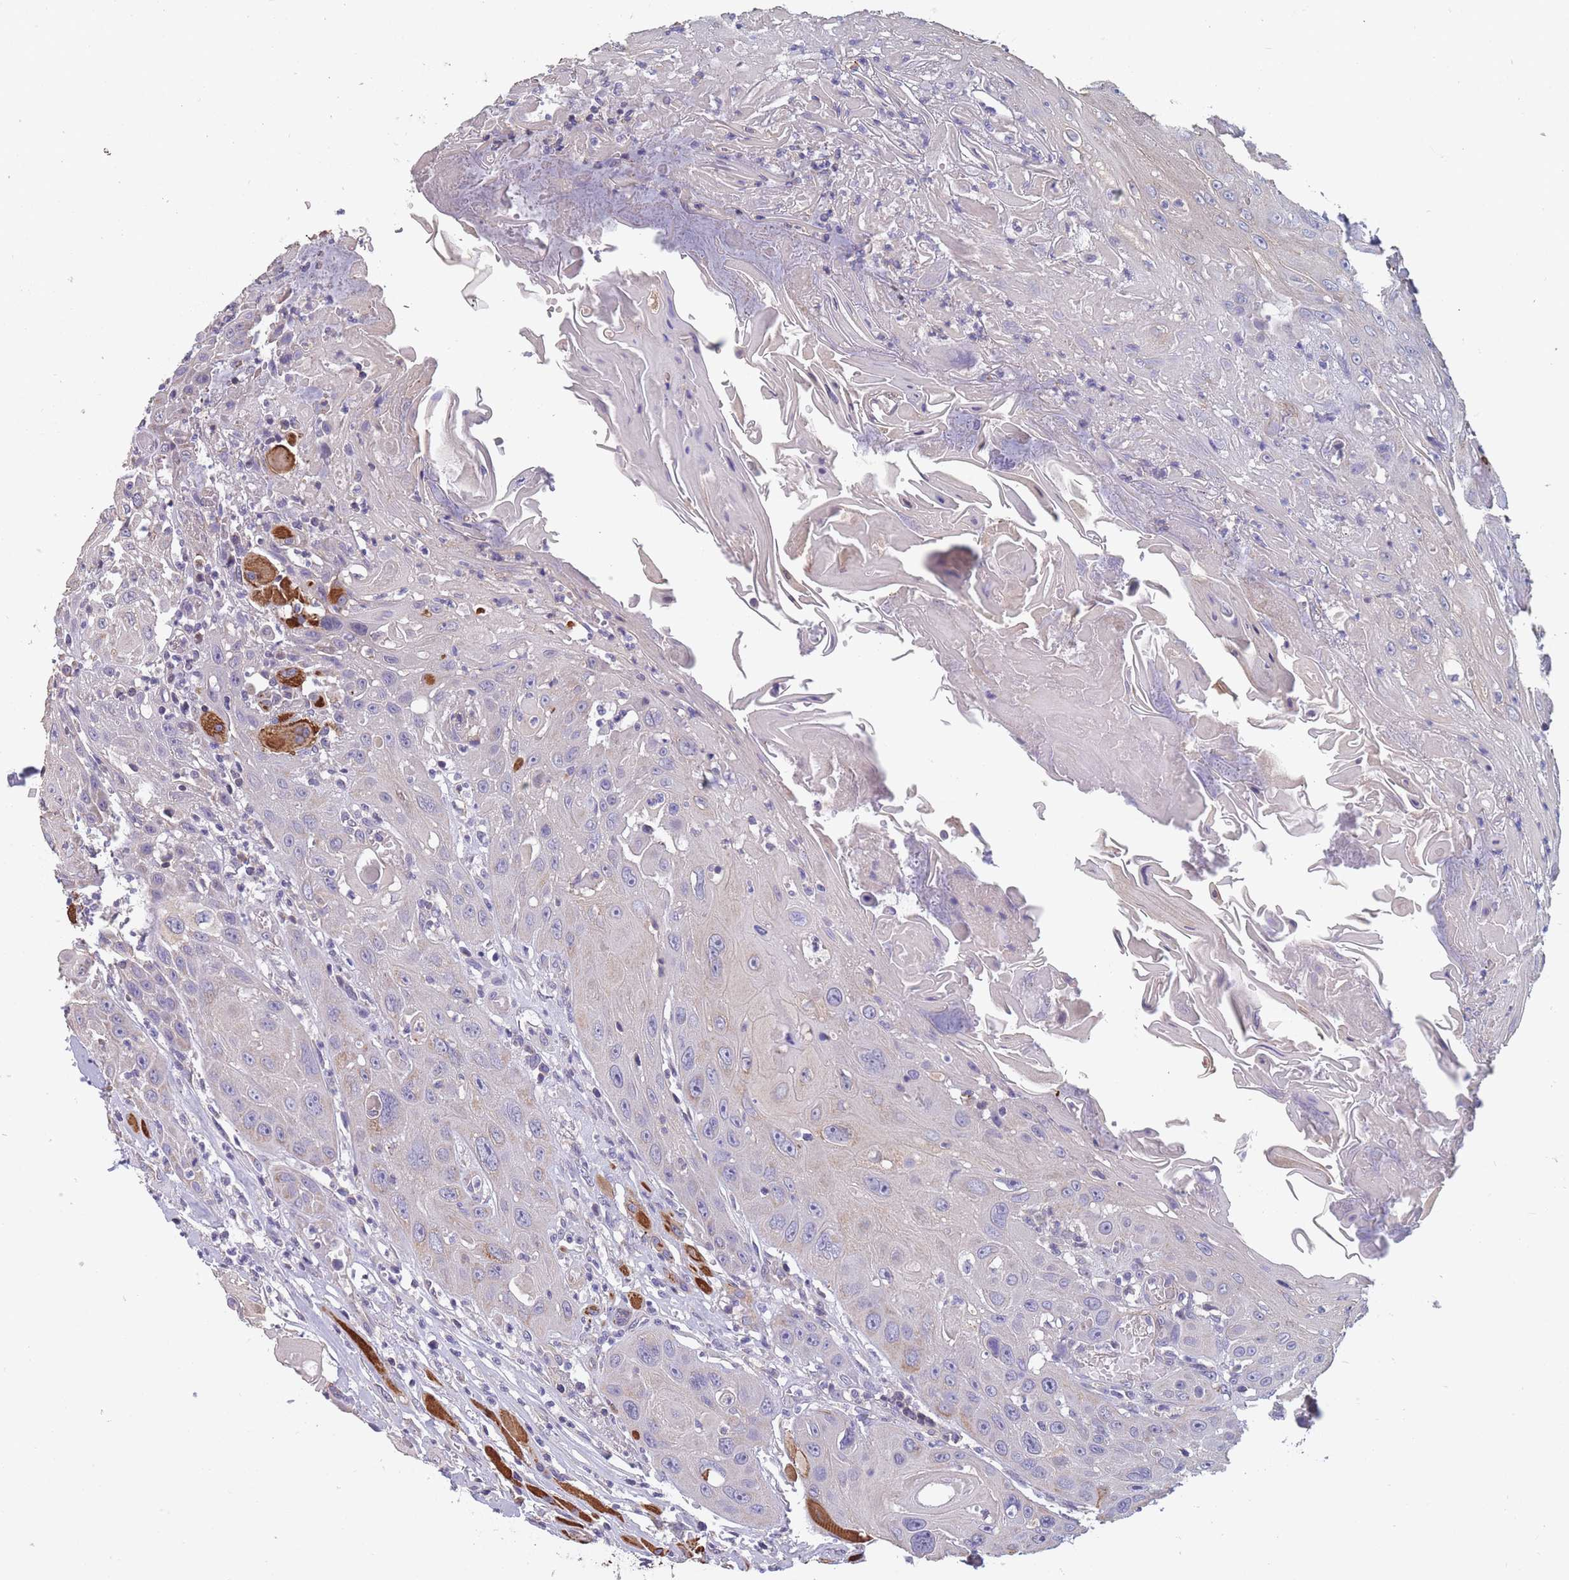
{"staining": {"intensity": "moderate", "quantity": "<25%", "location": "cytoplasmic/membranous"}, "tissue": "head and neck cancer", "cell_type": "Tumor cells", "image_type": "cancer", "snomed": [{"axis": "morphology", "description": "Squamous cell carcinoma, NOS"}, {"axis": "topography", "description": "Head-Neck"}], "caption": "Brown immunohistochemical staining in head and neck cancer (squamous cell carcinoma) demonstrates moderate cytoplasmic/membranous staining in approximately <25% of tumor cells. (DAB = brown stain, brightfield microscopy at high magnification).", "gene": "TOMM40L", "patient": {"sex": "female", "age": 59}}